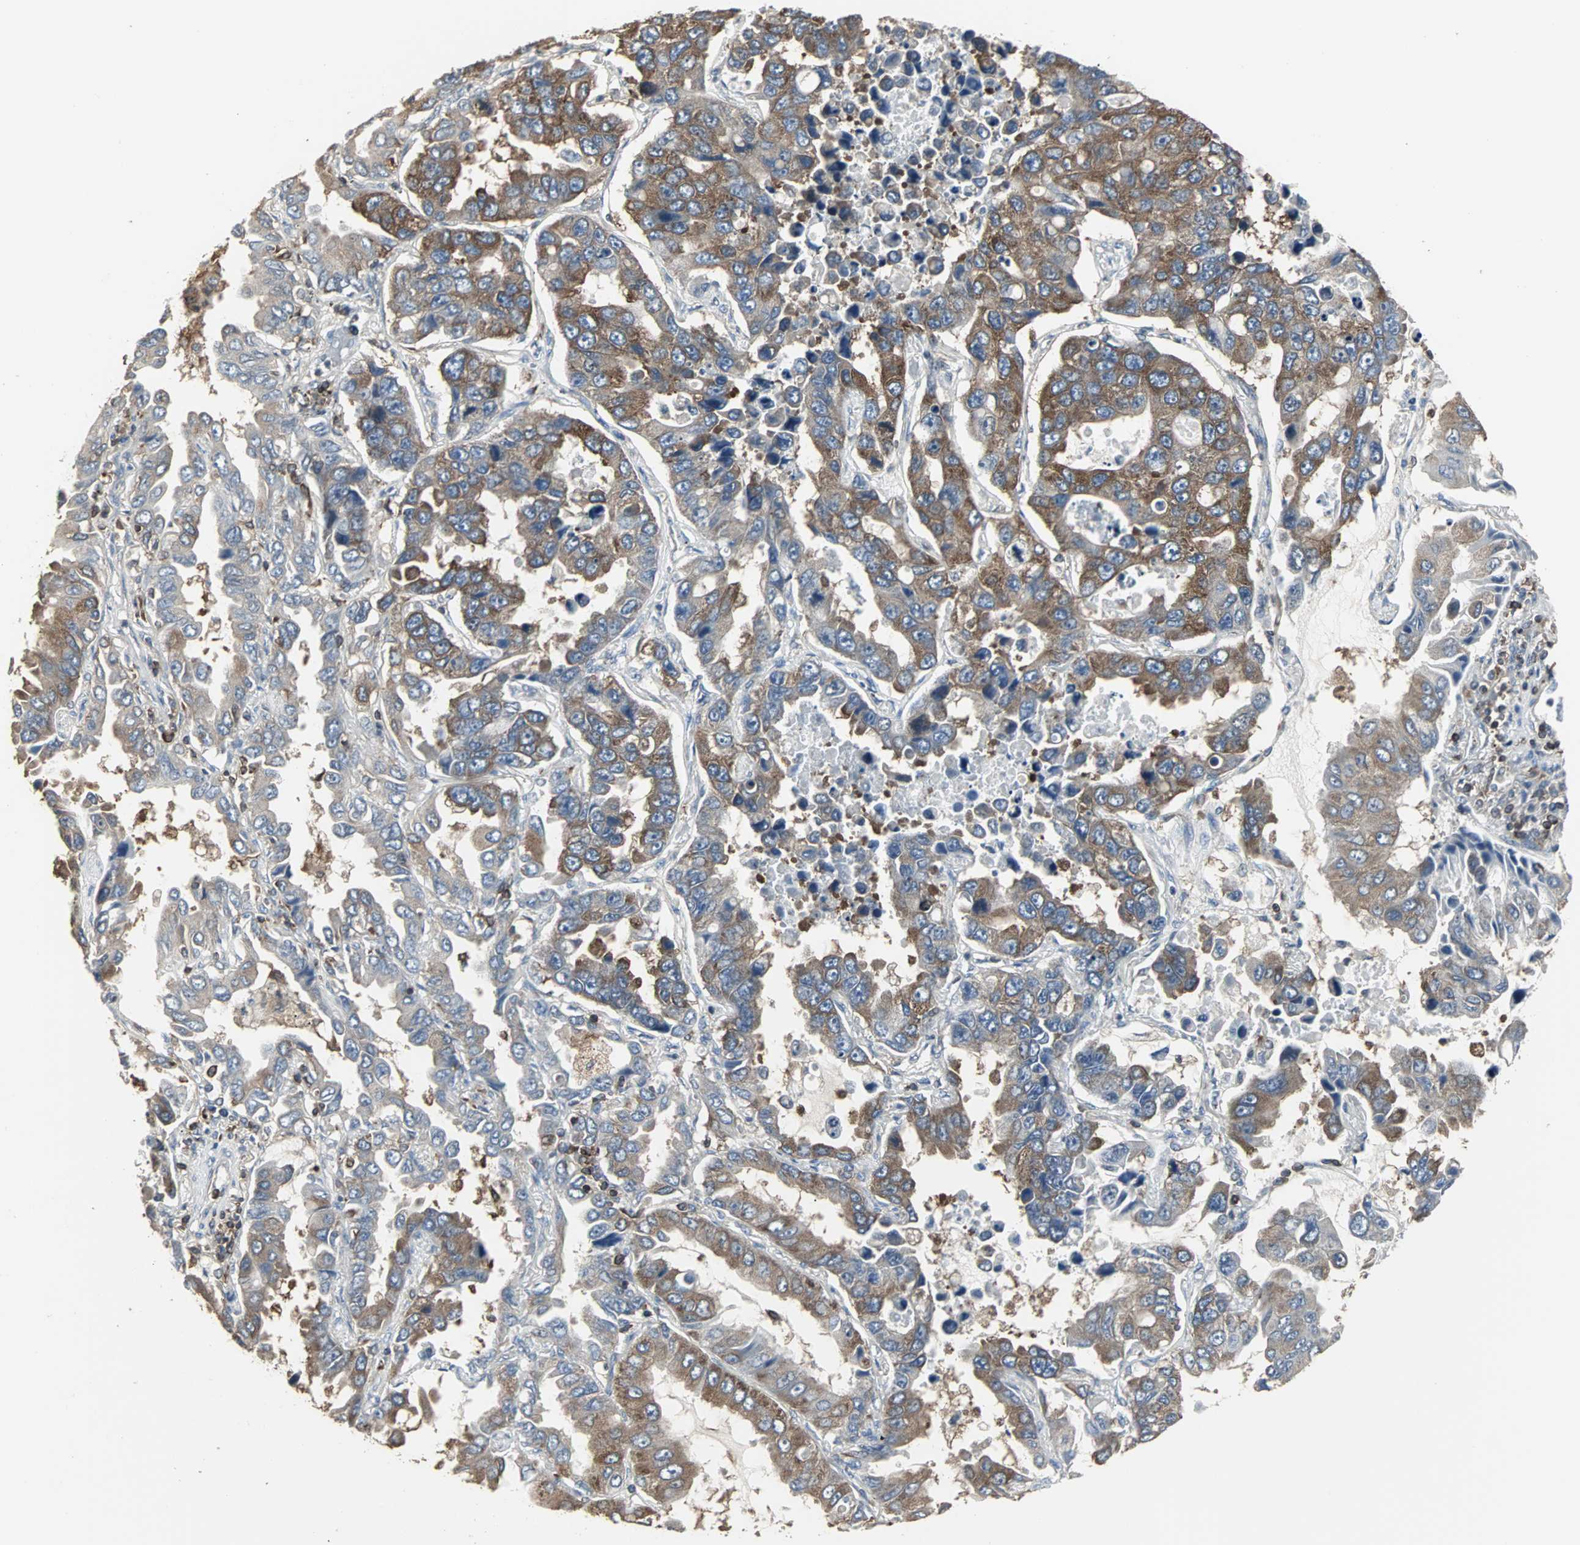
{"staining": {"intensity": "moderate", "quantity": ">75%", "location": "cytoplasmic/membranous"}, "tissue": "lung cancer", "cell_type": "Tumor cells", "image_type": "cancer", "snomed": [{"axis": "morphology", "description": "Adenocarcinoma, NOS"}, {"axis": "topography", "description": "Lung"}], "caption": "Lung cancer (adenocarcinoma) was stained to show a protein in brown. There is medium levels of moderate cytoplasmic/membranous positivity in approximately >75% of tumor cells.", "gene": "LRRFIP1", "patient": {"sex": "male", "age": 64}}